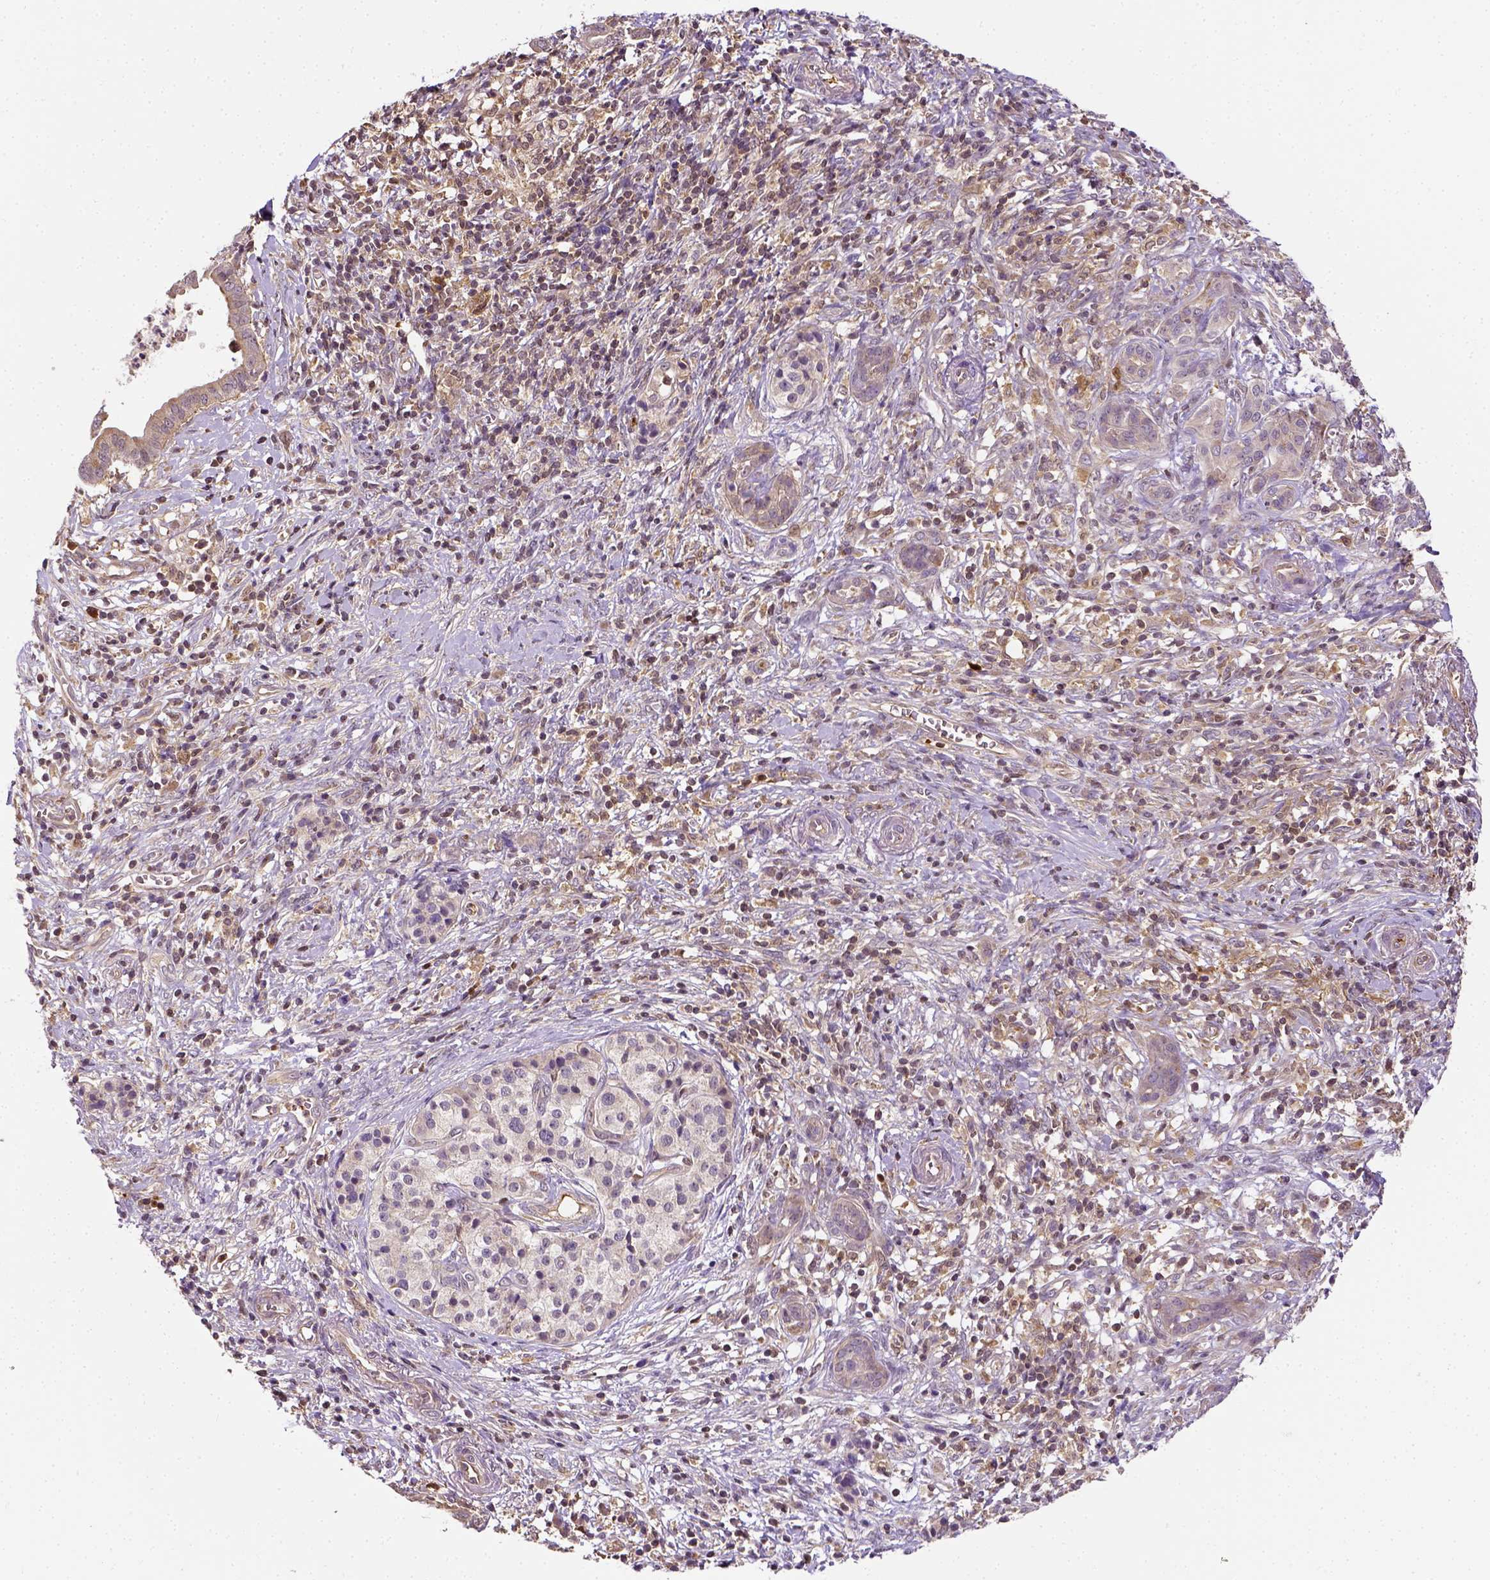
{"staining": {"intensity": "weak", "quantity": ">75%", "location": "cytoplasmic/membranous"}, "tissue": "pancreatic cancer", "cell_type": "Tumor cells", "image_type": "cancer", "snomed": [{"axis": "morphology", "description": "Adenocarcinoma, NOS"}, {"axis": "topography", "description": "Pancreas"}], "caption": "Immunohistochemical staining of pancreatic cancer demonstrates low levels of weak cytoplasmic/membranous staining in about >75% of tumor cells.", "gene": "MATK", "patient": {"sex": "male", "age": 61}}